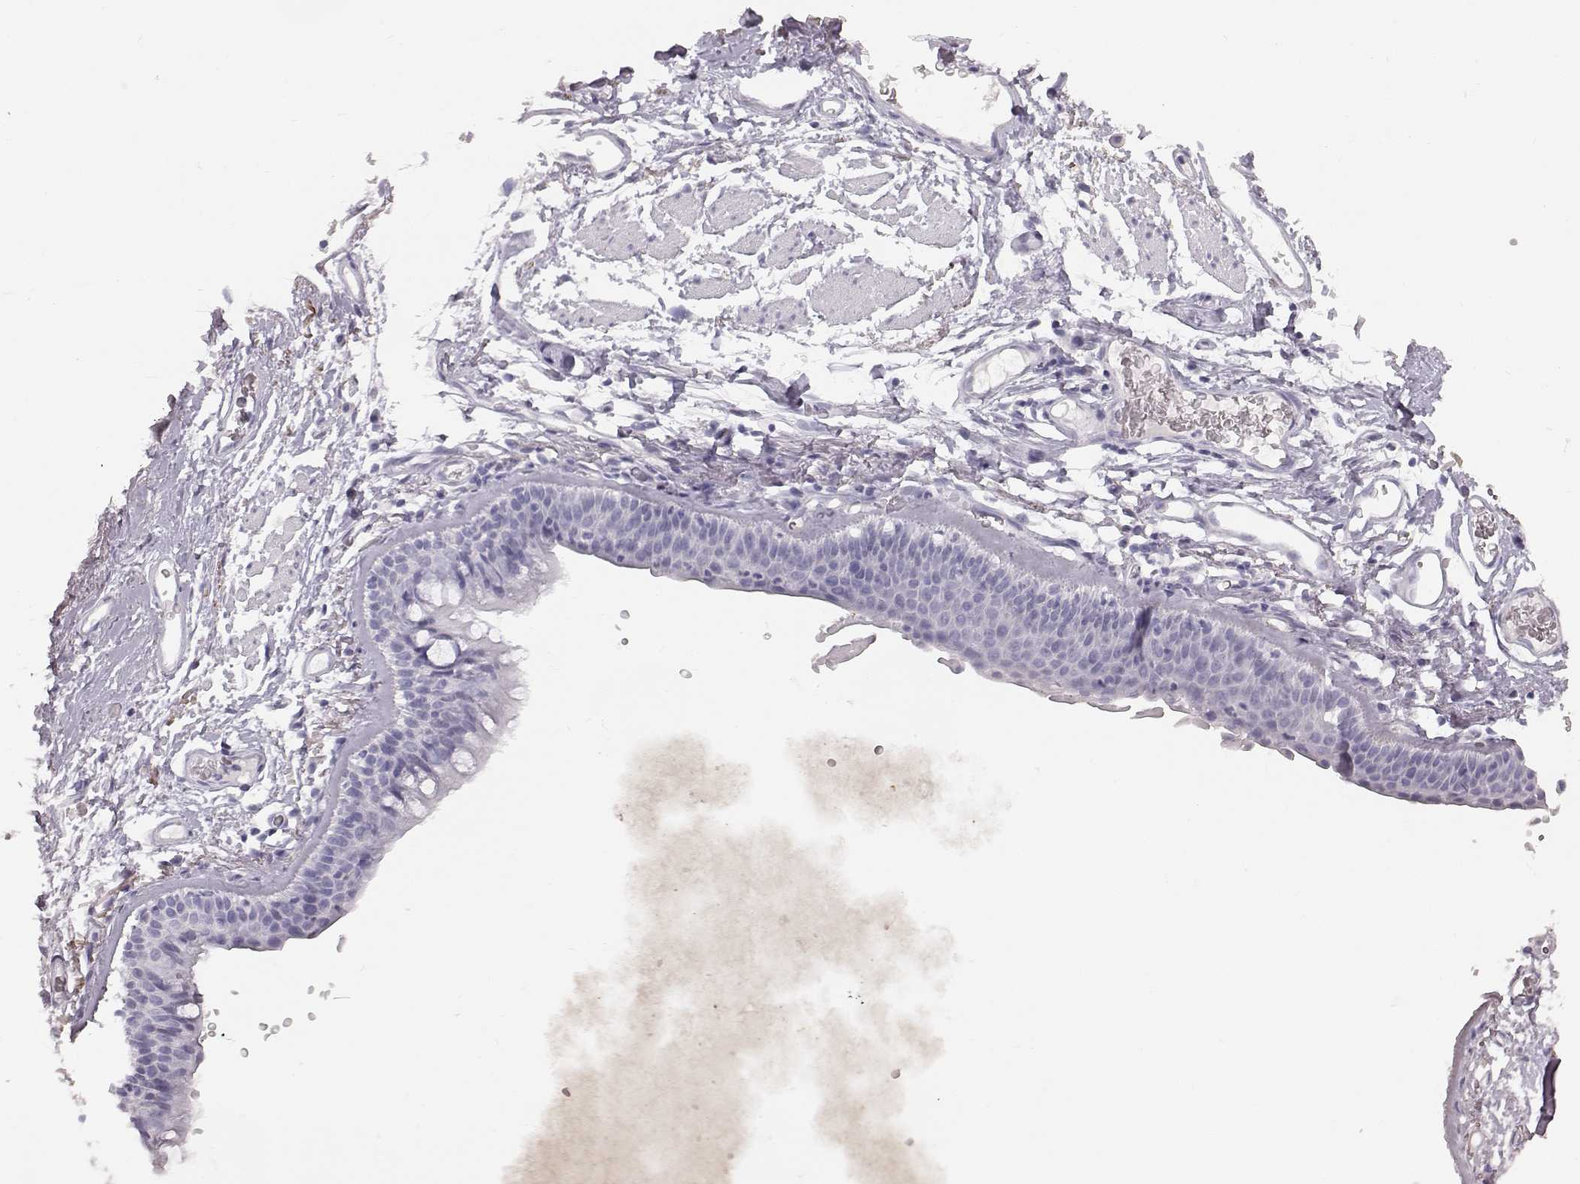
{"staining": {"intensity": "negative", "quantity": "none", "location": "none"}, "tissue": "soft tissue", "cell_type": "Fibroblasts", "image_type": "normal", "snomed": [{"axis": "morphology", "description": "Normal tissue, NOS"}, {"axis": "topography", "description": "Cartilage tissue"}, {"axis": "topography", "description": "Bronchus"}], "caption": "Fibroblasts are negative for protein expression in normal human soft tissue. The staining was performed using DAB (3,3'-diaminobenzidine) to visualize the protein expression in brown, while the nuclei were stained in blue with hematoxylin (Magnification: 20x).", "gene": "KRTAP16", "patient": {"sex": "female", "age": 79}}